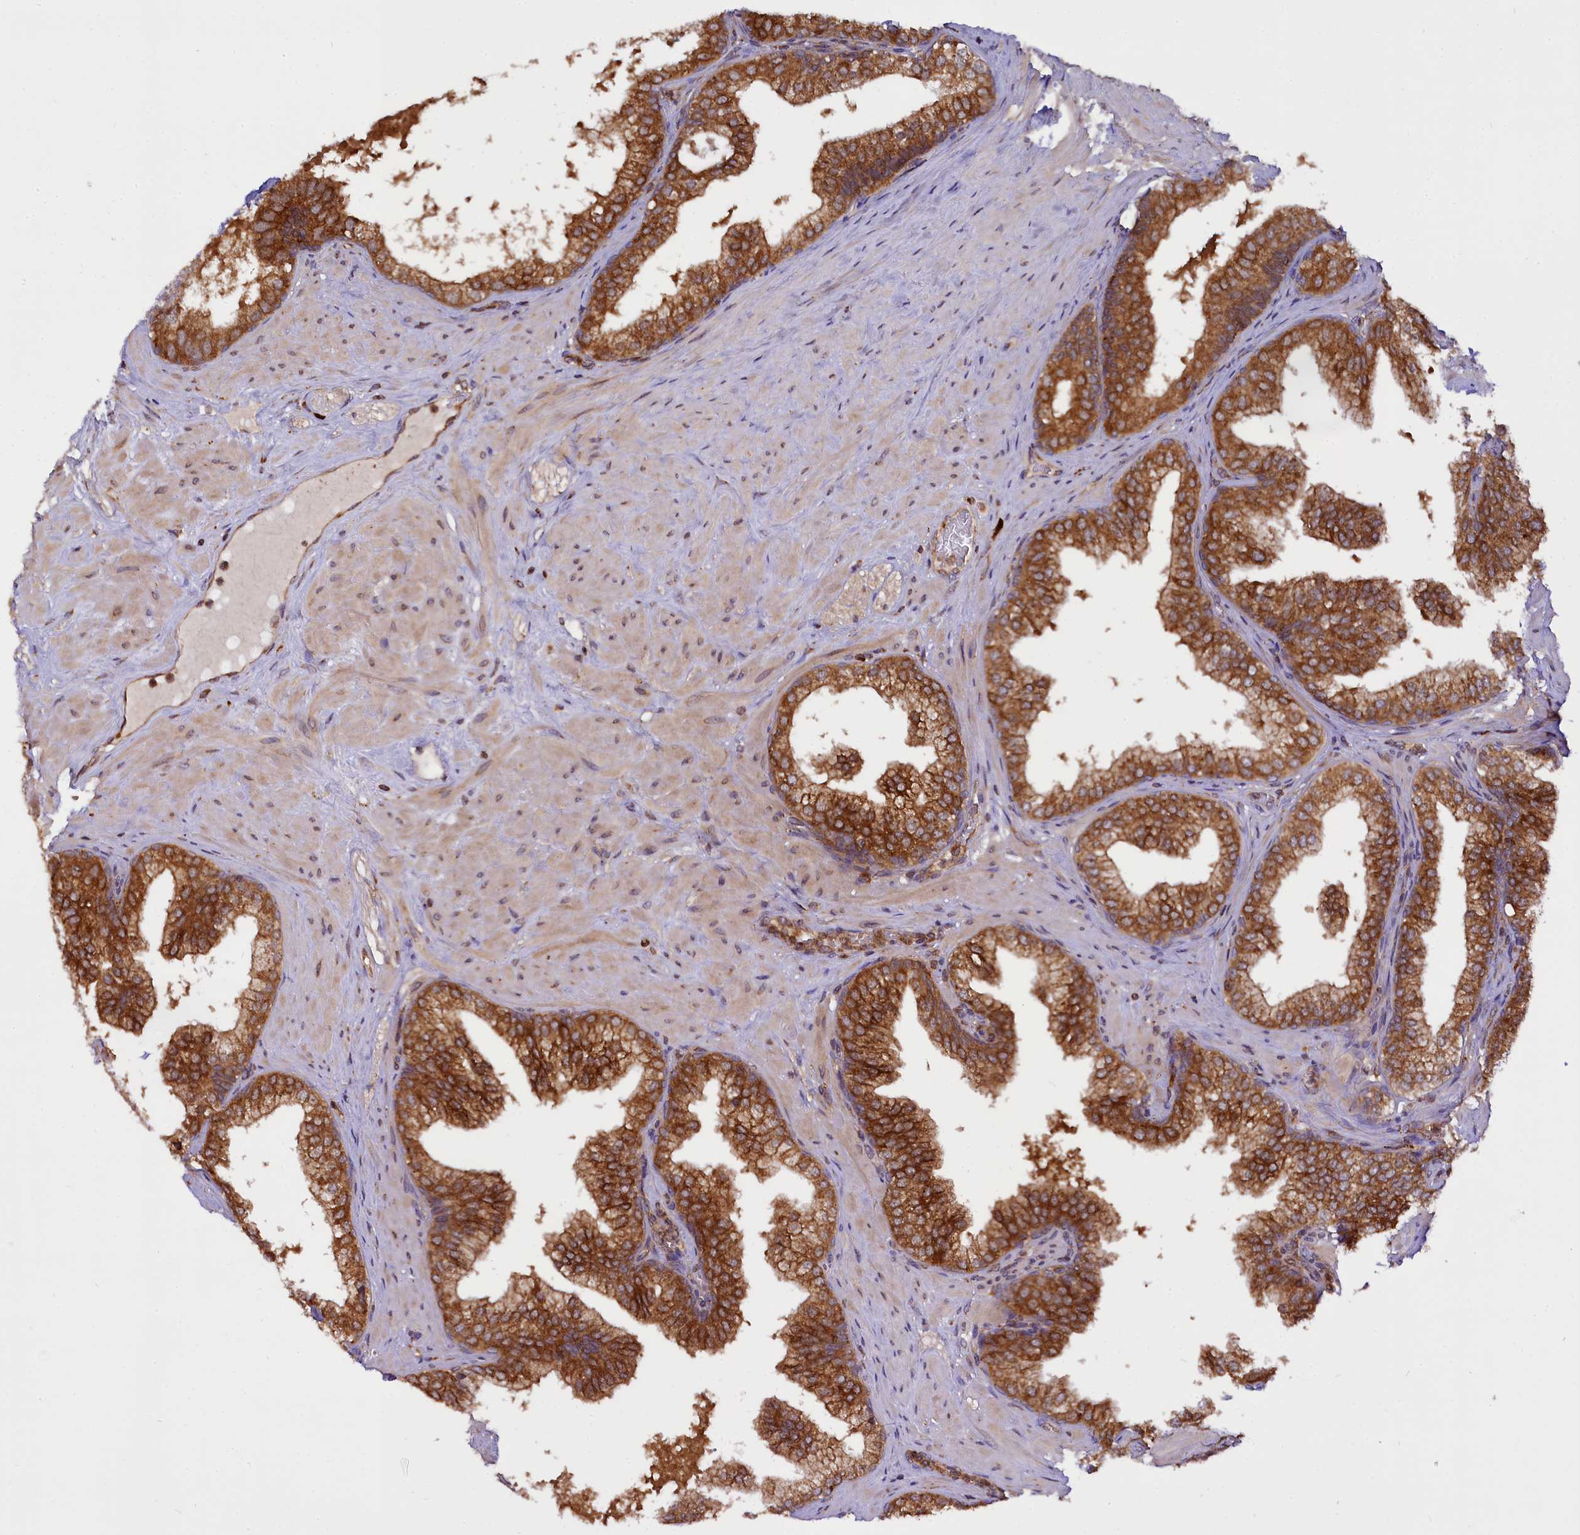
{"staining": {"intensity": "strong", "quantity": ">75%", "location": "cytoplasmic/membranous"}, "tissue": "prostate", "cell_type": "Glandular cells", "image_type": "normal", "snomed": [{"axis": "morphology", "description": "Normal tissue, NOS"}, {"axis": "topography", "description": "Prostate"}], "caption": "This histopathology image displays immunohistochemistry staining of normal prostate, with high strong cytoplasmic/membranous expression in approximately >75% of glandular cells.", "gene": "UFM1", "patient": {"sex": "male", "age": 60}}